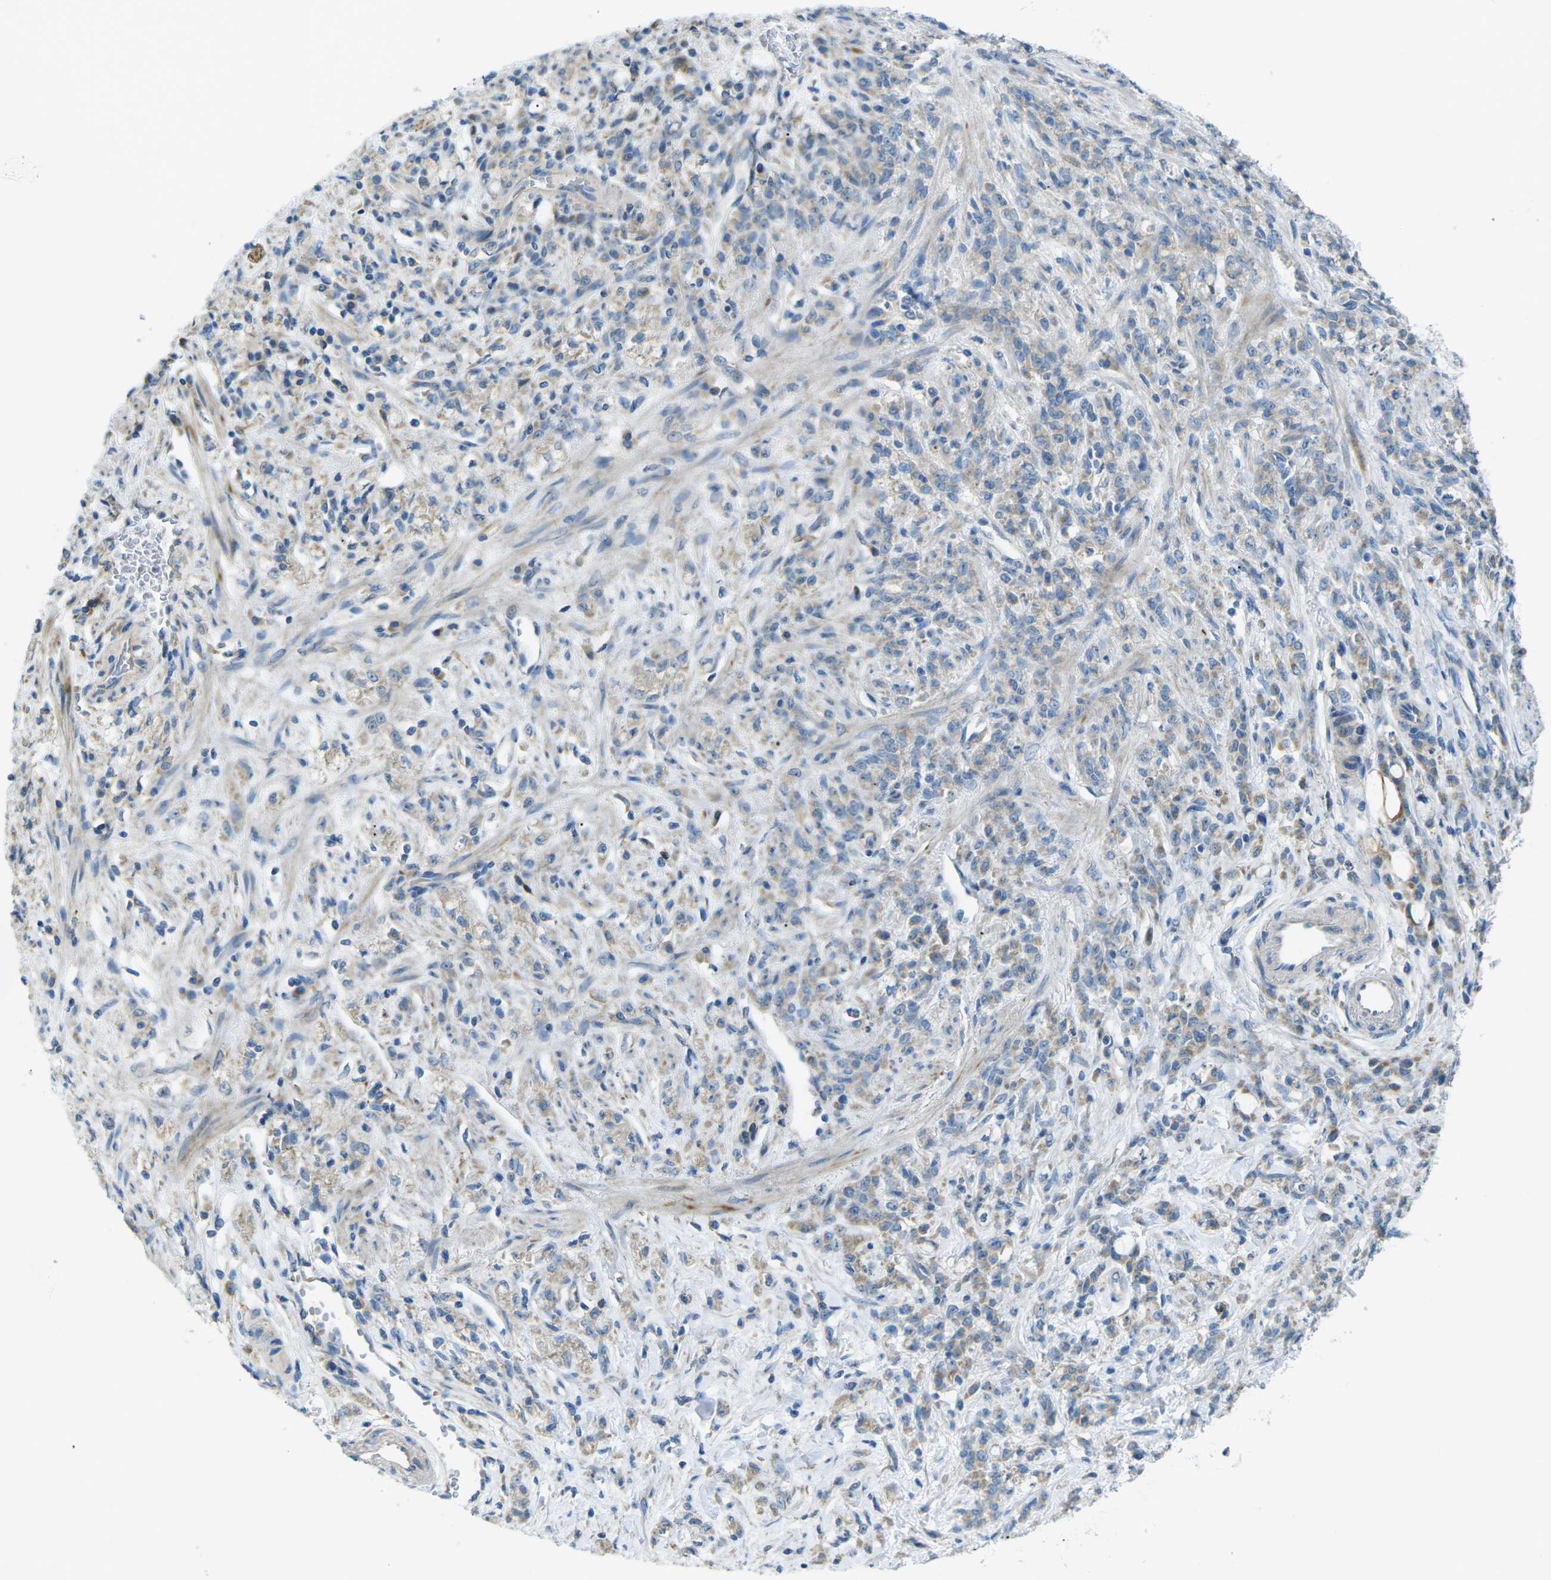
{"staining": {"intensity": "moderate", "quantity": "25%-75%", "location": "cytoplasmic/membranous"}, "tissue": "stomach cancer", "cell_type": "Tumor cells", "image_type": "cancer", "snomed": [{"axis": "morphology", "description": "Normal tissue, NOS"}, {"axis": "morphology", "description": "Adenocarcinoma, NOS"}, {"axis": "topography", "description": "Stomach"}], "caption": "The micrograph demonstrates staining of stomach cancer (adenocarcinoma), revealing moderate cytoplasmic/membranous protein positivity (brown color) within tumor cells. (Brightfield microscopy of DAB IHC at high magnification).", "gene": "MYLK4", "patient": {"sex": "male", "age": 82}}